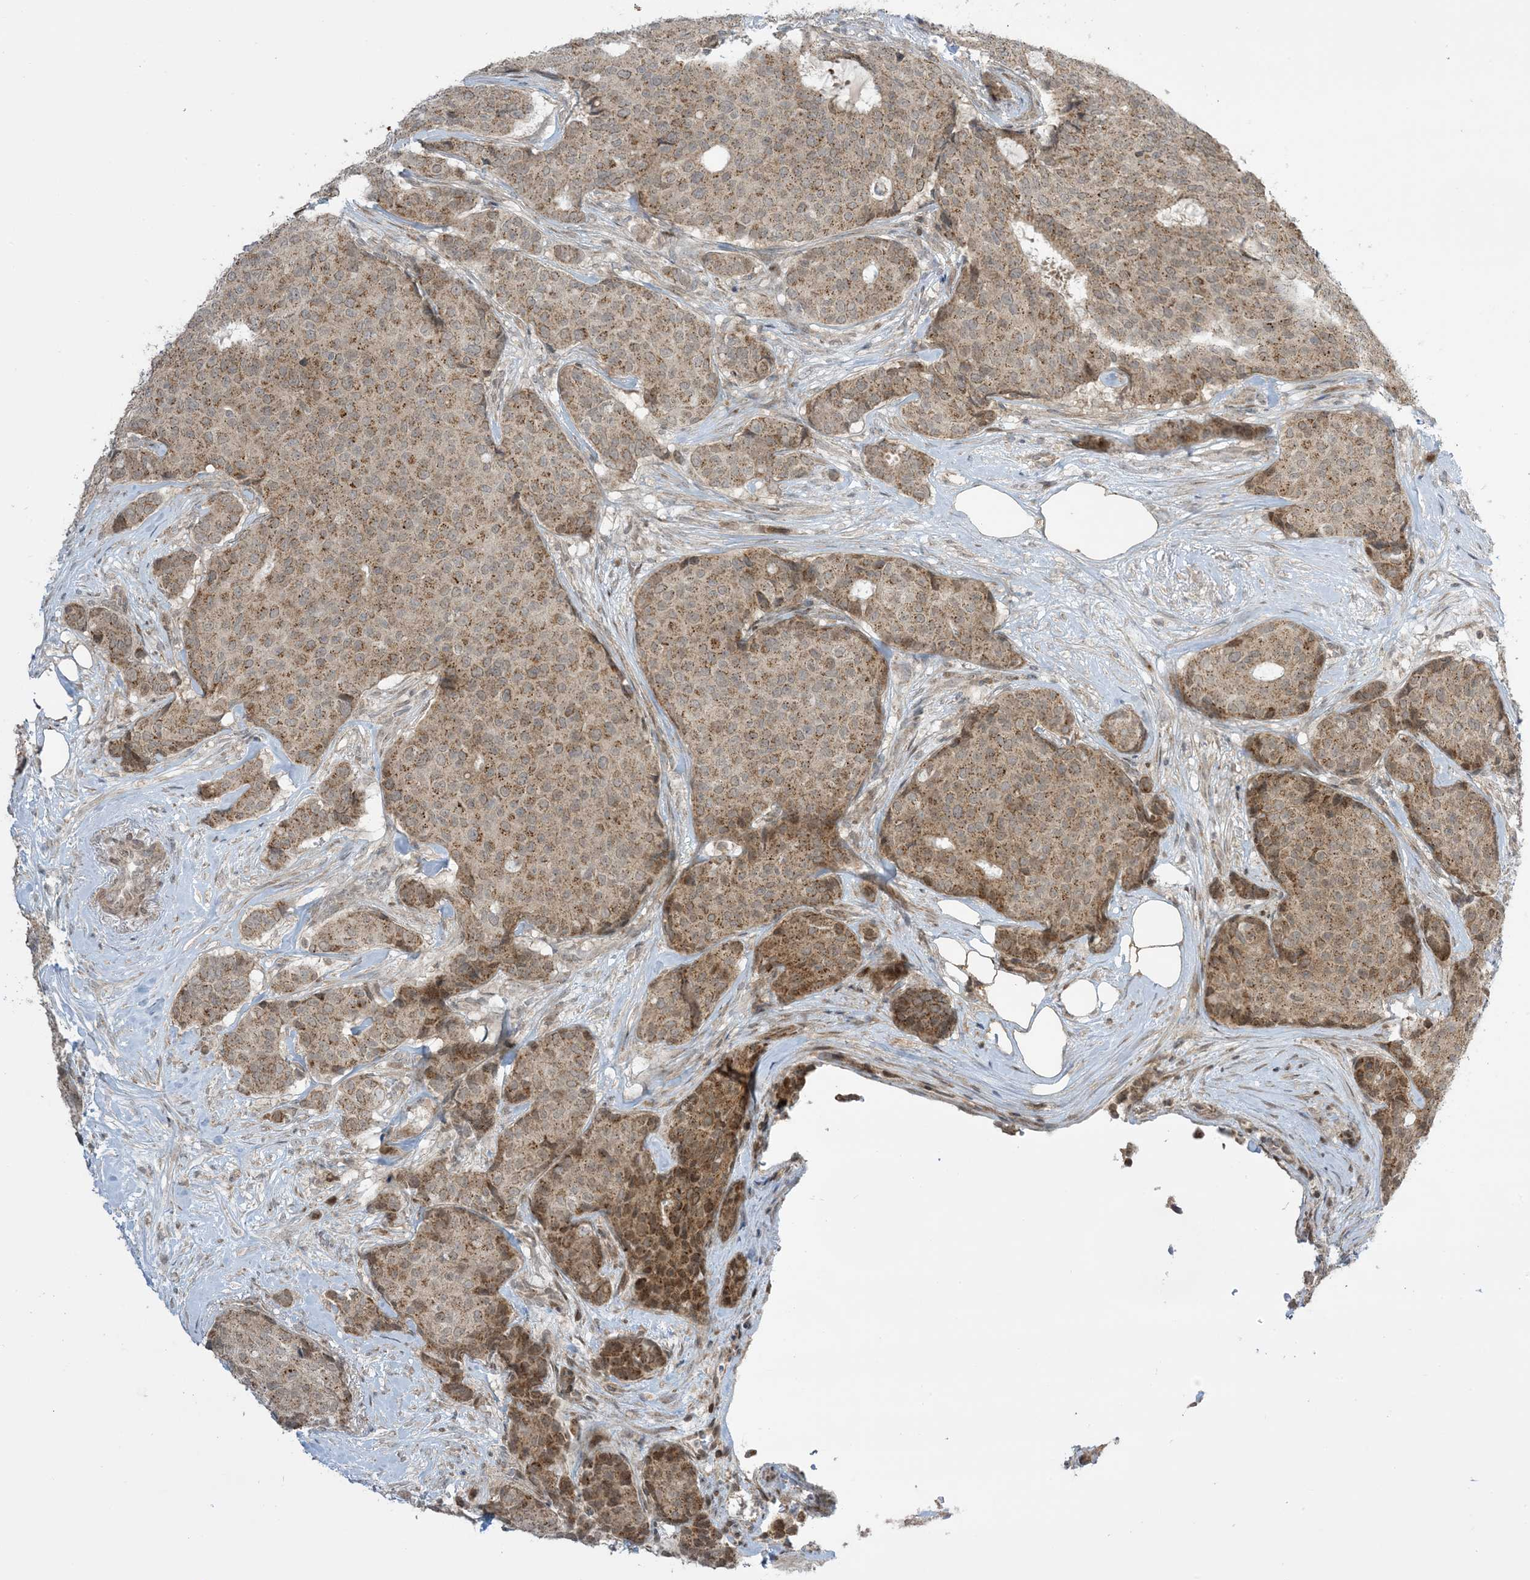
{"staining": {"intensity": "moderate", "quantity": ">75%", "location": "cytoplasmic/membranous"}, "tissue": "breast cancer", "cell_type": "Tumor cells", "image_type": "cancer", "snomed": [{"axis": "morphology", "description": "Duct carcinoma"}, {"axis": "topography", "description": "Breast"}], "caption": "Human breast cancer stained with a brown dye exhibits moderate cytoplasmic/membranous positive positivity in approximately >75% of tumor cells.", "gene": "PHLDB2", "patient": {"sex": "female", "age": 75}}